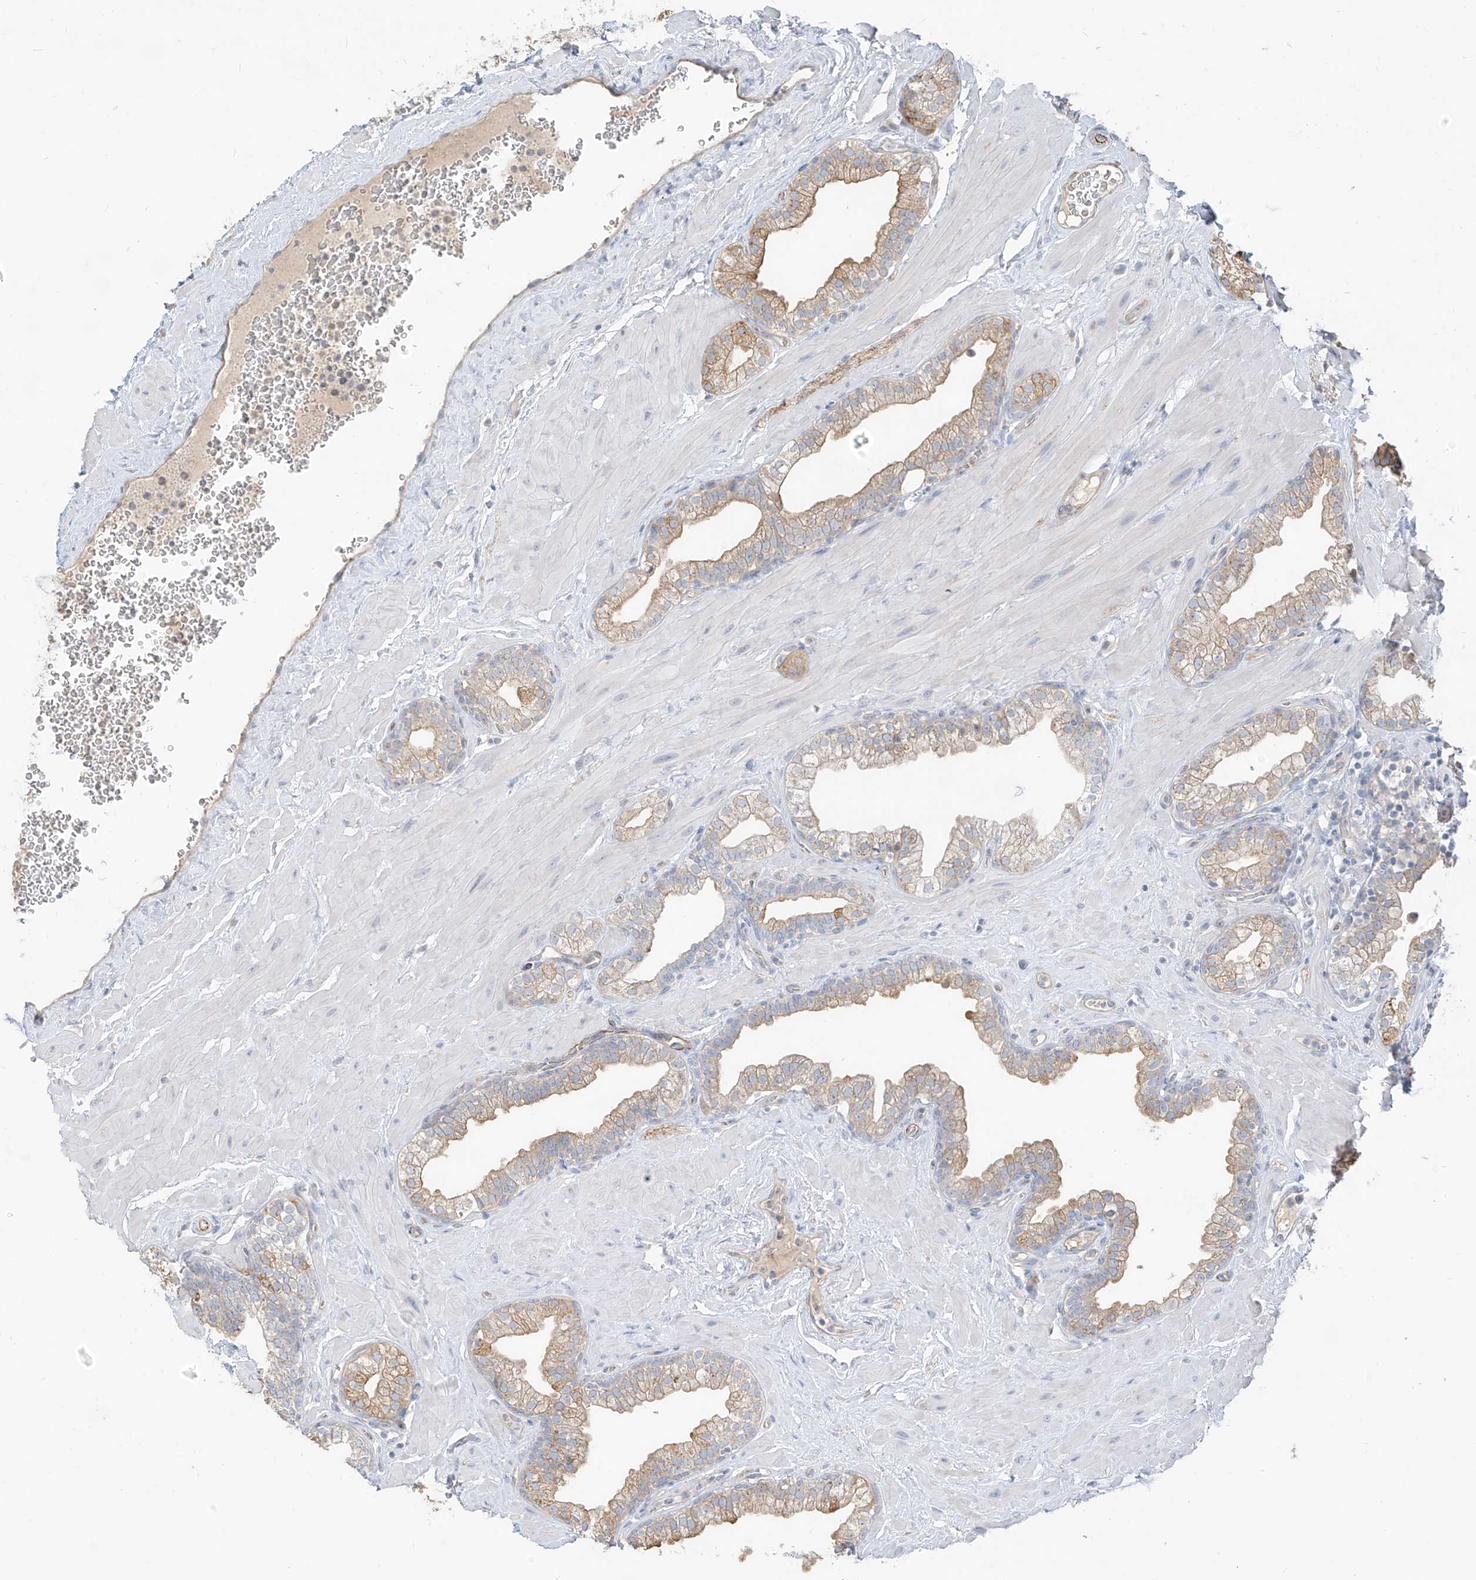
{"staining": {"intensity": "moderate", "quantity": "25%-75%", "location": "cytoplasmic/membranous"}, "tissue": "prostate", "cell_type": "Glandular cells", "image_type": "normal", "snomed": [{"axis": "morphology", "description": "Normal tissue, NOS"}, {"axis": "morphology", "description": "Urothelial carcinoma, Low grade"}, {"axis": "topography", "description": "Urinary bladder"}, {"axis": "topography", "description": "Prostate"}], "caption": "Immunohistochemistry (IHC) (DAB (3,3'-diaminobenzidine)) staining of benign prostate reveals moderate cytoplasmic/membranous protein staining in about 25%-75% of glandular cells.", "gene": "C2orf42", "patient": {"sex": "male", "age": 60}}